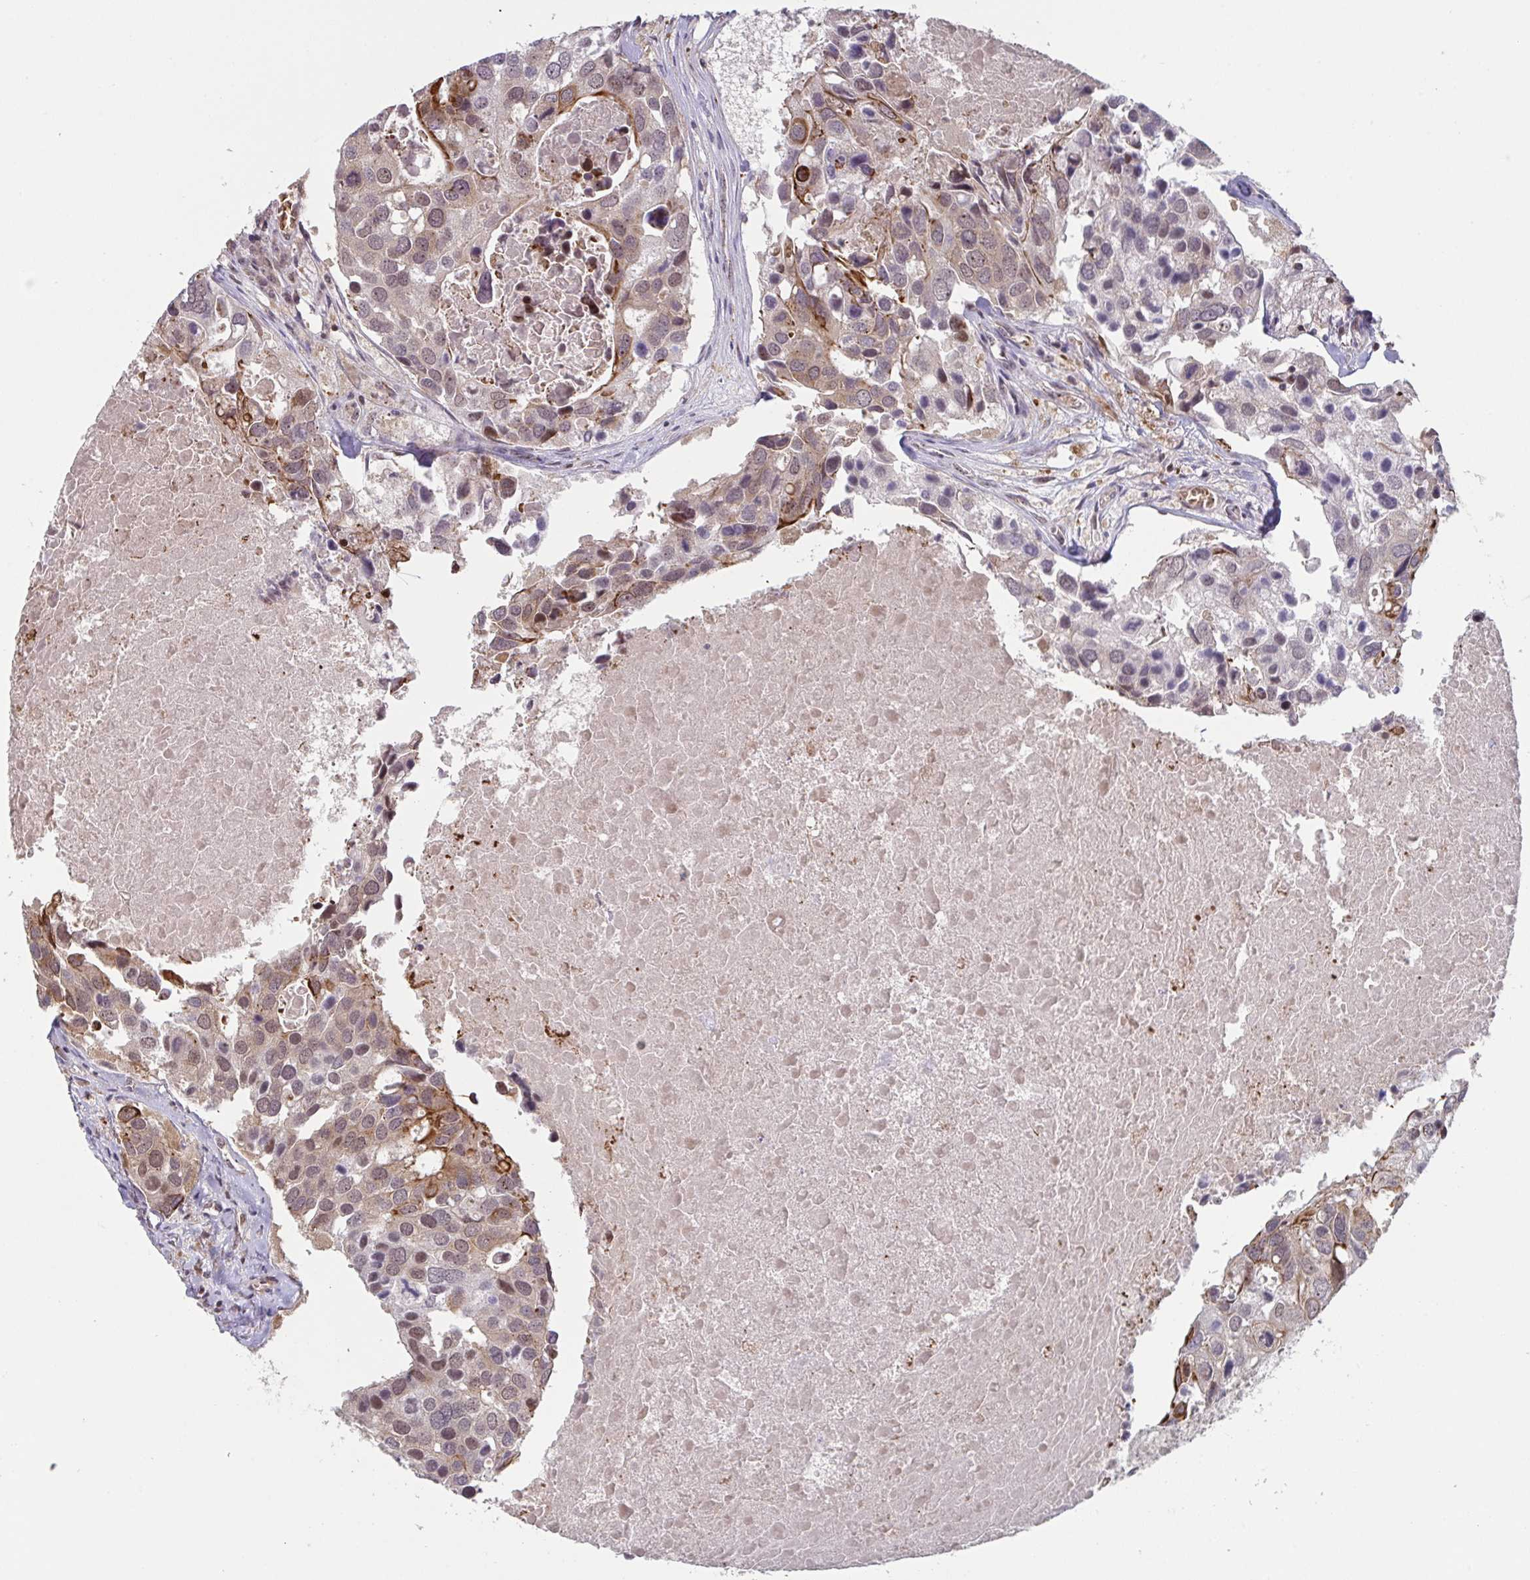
{"staining": {"intensity": "moderate", "quantity": "25%-75%", "location": "cytoplasmic/membranous,nuclear"}, "tissue": "breast cancer", "cell_type": "Tumor cells", "image_type": "cancer", "snomed": [{"axis": "morphology", "description": "Duct carcinoma"}, {"axis": "topography", "description": "Breast"}], "caption": "Infiltrating ductal carcinoma (breast) was stained to show a protein in brown. There is medium levels of moderate cytoplasmic/membranous and nuclear positivity in approximately 25%-75% of tumor cells.", "gene": "NLRP13", "patient": {"sex": "female", "age": 83}}